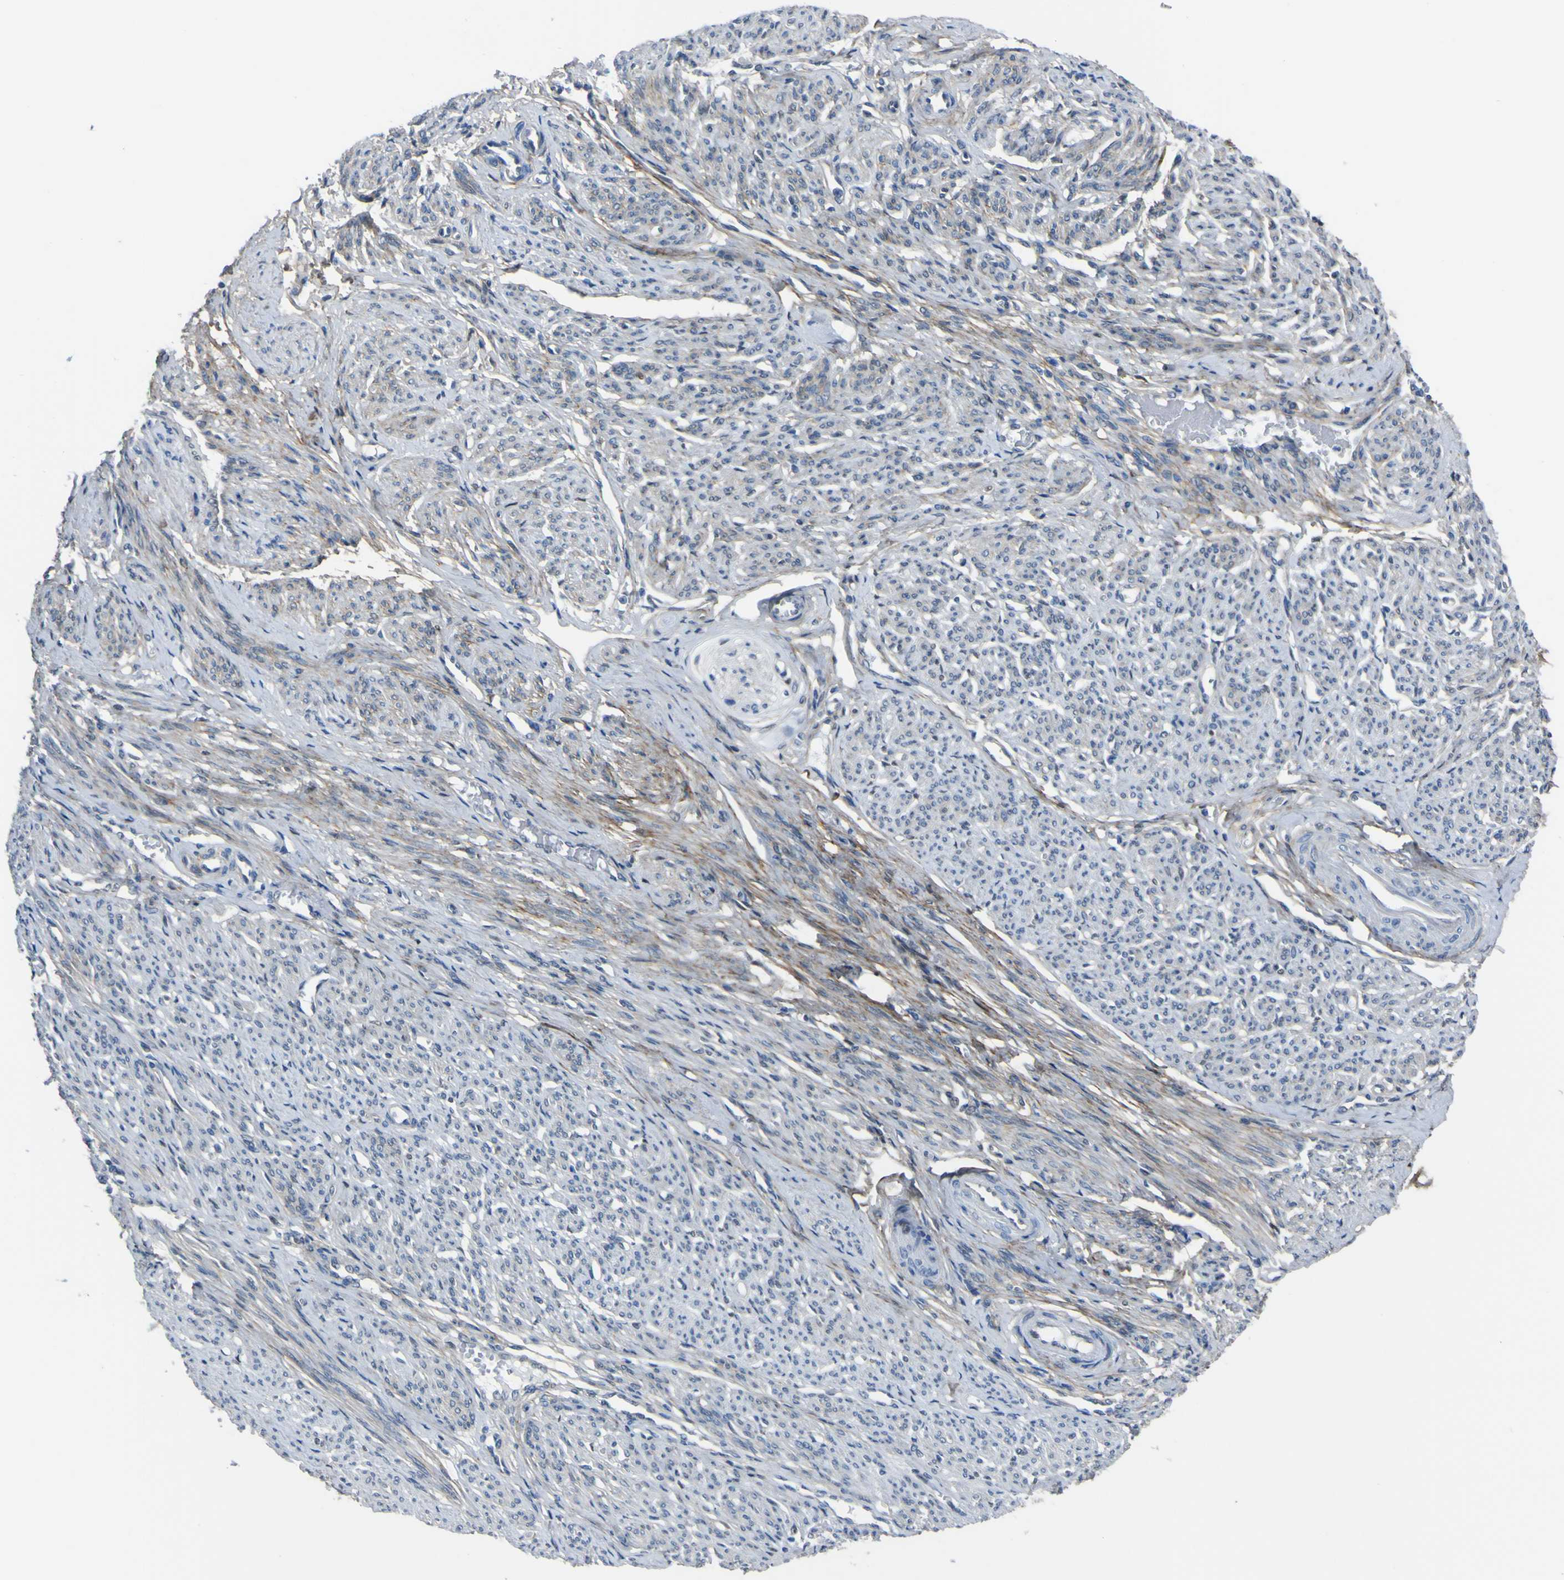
{"staining": {"intensity": "moderate", "quantity": "<25%", "location": "cytoplasmic/membranous"}, "tissue": "smooth muscle", "cell_type": "Smooth muscle cells", "image_type": "normal", "snomed": [{"axis": "morphology", "description": "Normal tissue, NOS"}, {"axis": "topography", "description": "Smooth muscle"}], "caption": "Immunohistochemistry (IHC) (DAB (3,3'-diaminobenzidine)) staining of benign human smooth muscle shows moderate cytoplasmic/membranous protein expression in about <25% of smooth muscle cells.", "gene": "LRRN1", "patient": {"sex": "female", "age": 65}}